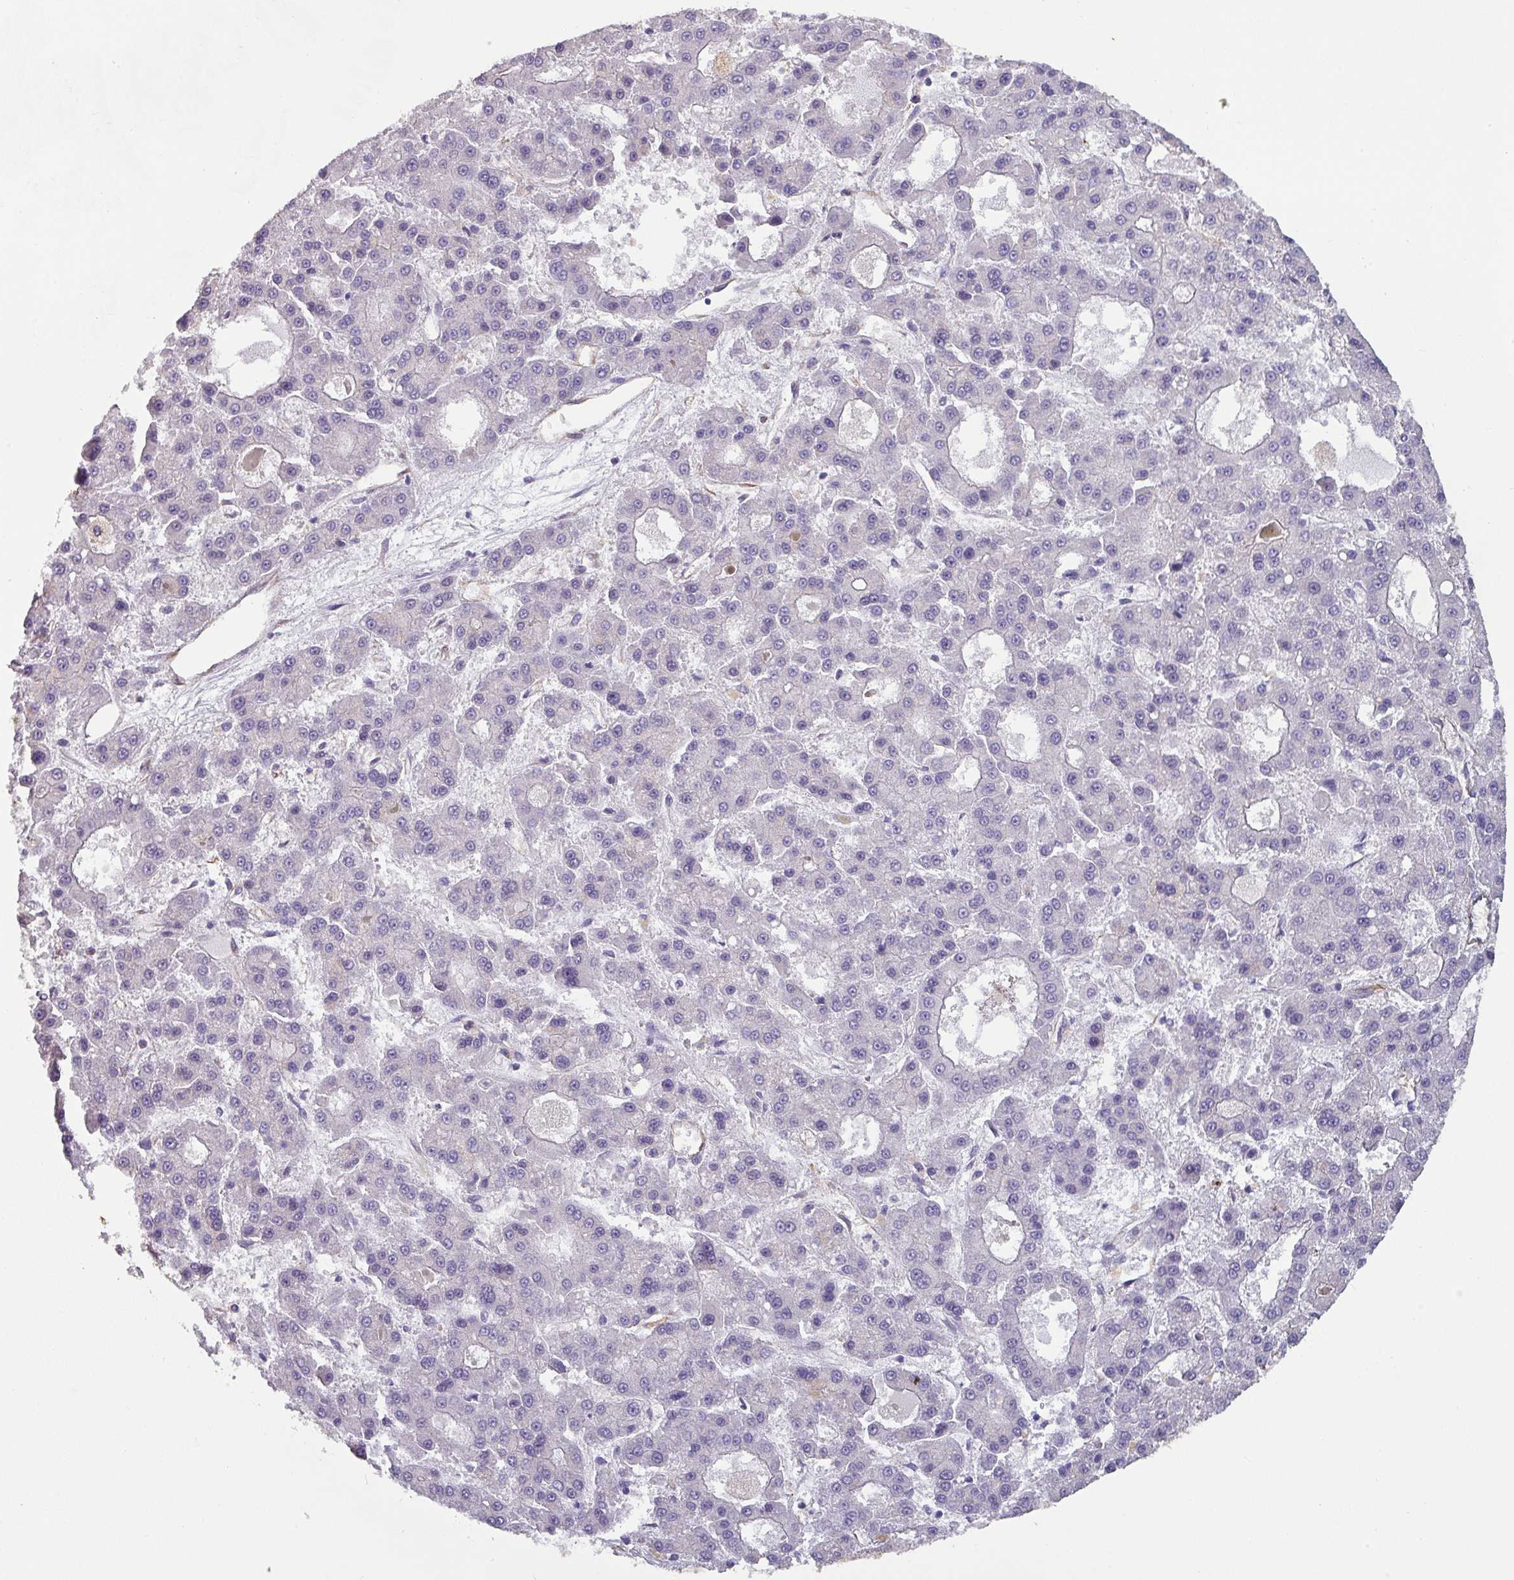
{"staining": {"intensity": "negative", "quantity": "none", "location": "none"}, "tissue": "liver cancer", "cell_type": "Tumor cells", "image_type": "cancer", "snomed": [{"axis": "morphology", "description": "Carcinoma, Hepatocellular, NOS"}, {"axis": "topography", "description": "Liver"}], "caption": "IHC photomicrograph of neoplastic tissue: liver hepatocellular carcinoma stained with DAB displays no significant protein expression in tumor cells. (DAB (3,3'-diaminobenzidine) immunohistochemistry visualized using brightfield microscopy, high magnification).", "gene": "ZNF280C", "patient": {"sex": "male", "age": 70}}